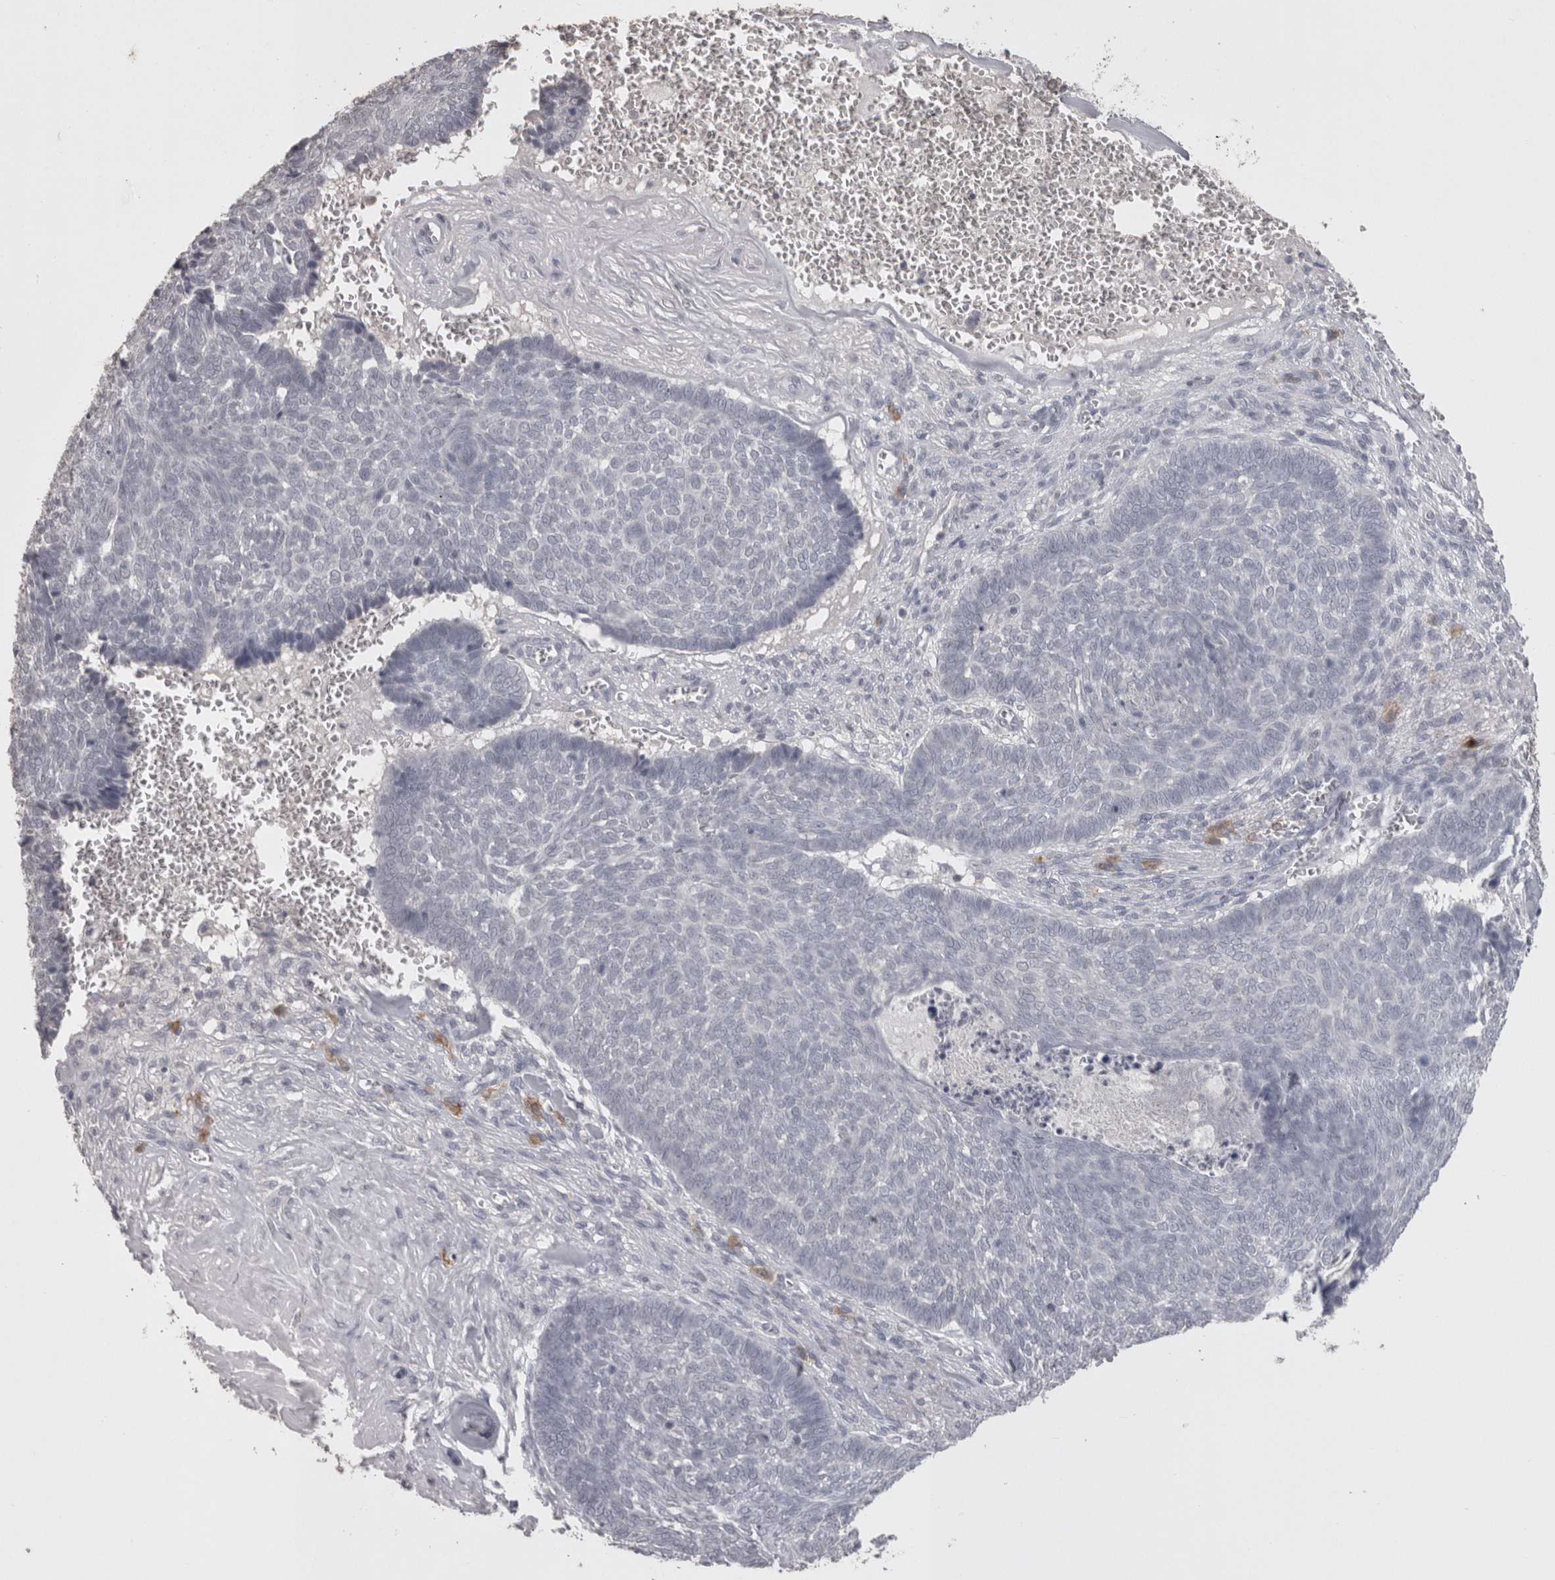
{"staining": {"intensity": "negative", "quantity": "none", "location": "none"}, "tissue": "skin cancer", "cell_type": "Tumor cells", "image_type": "cancer", "snomed": [{"axis": "morphology", "description": "Basal cell carcinoma"}, {"axis": "topography", "description": "Skin"}], "caption": "The micrograph displays no staining of tumor cells in skin cancer.", "gene": "LAX1", "patient": {"sex": "male", "age": 84}}